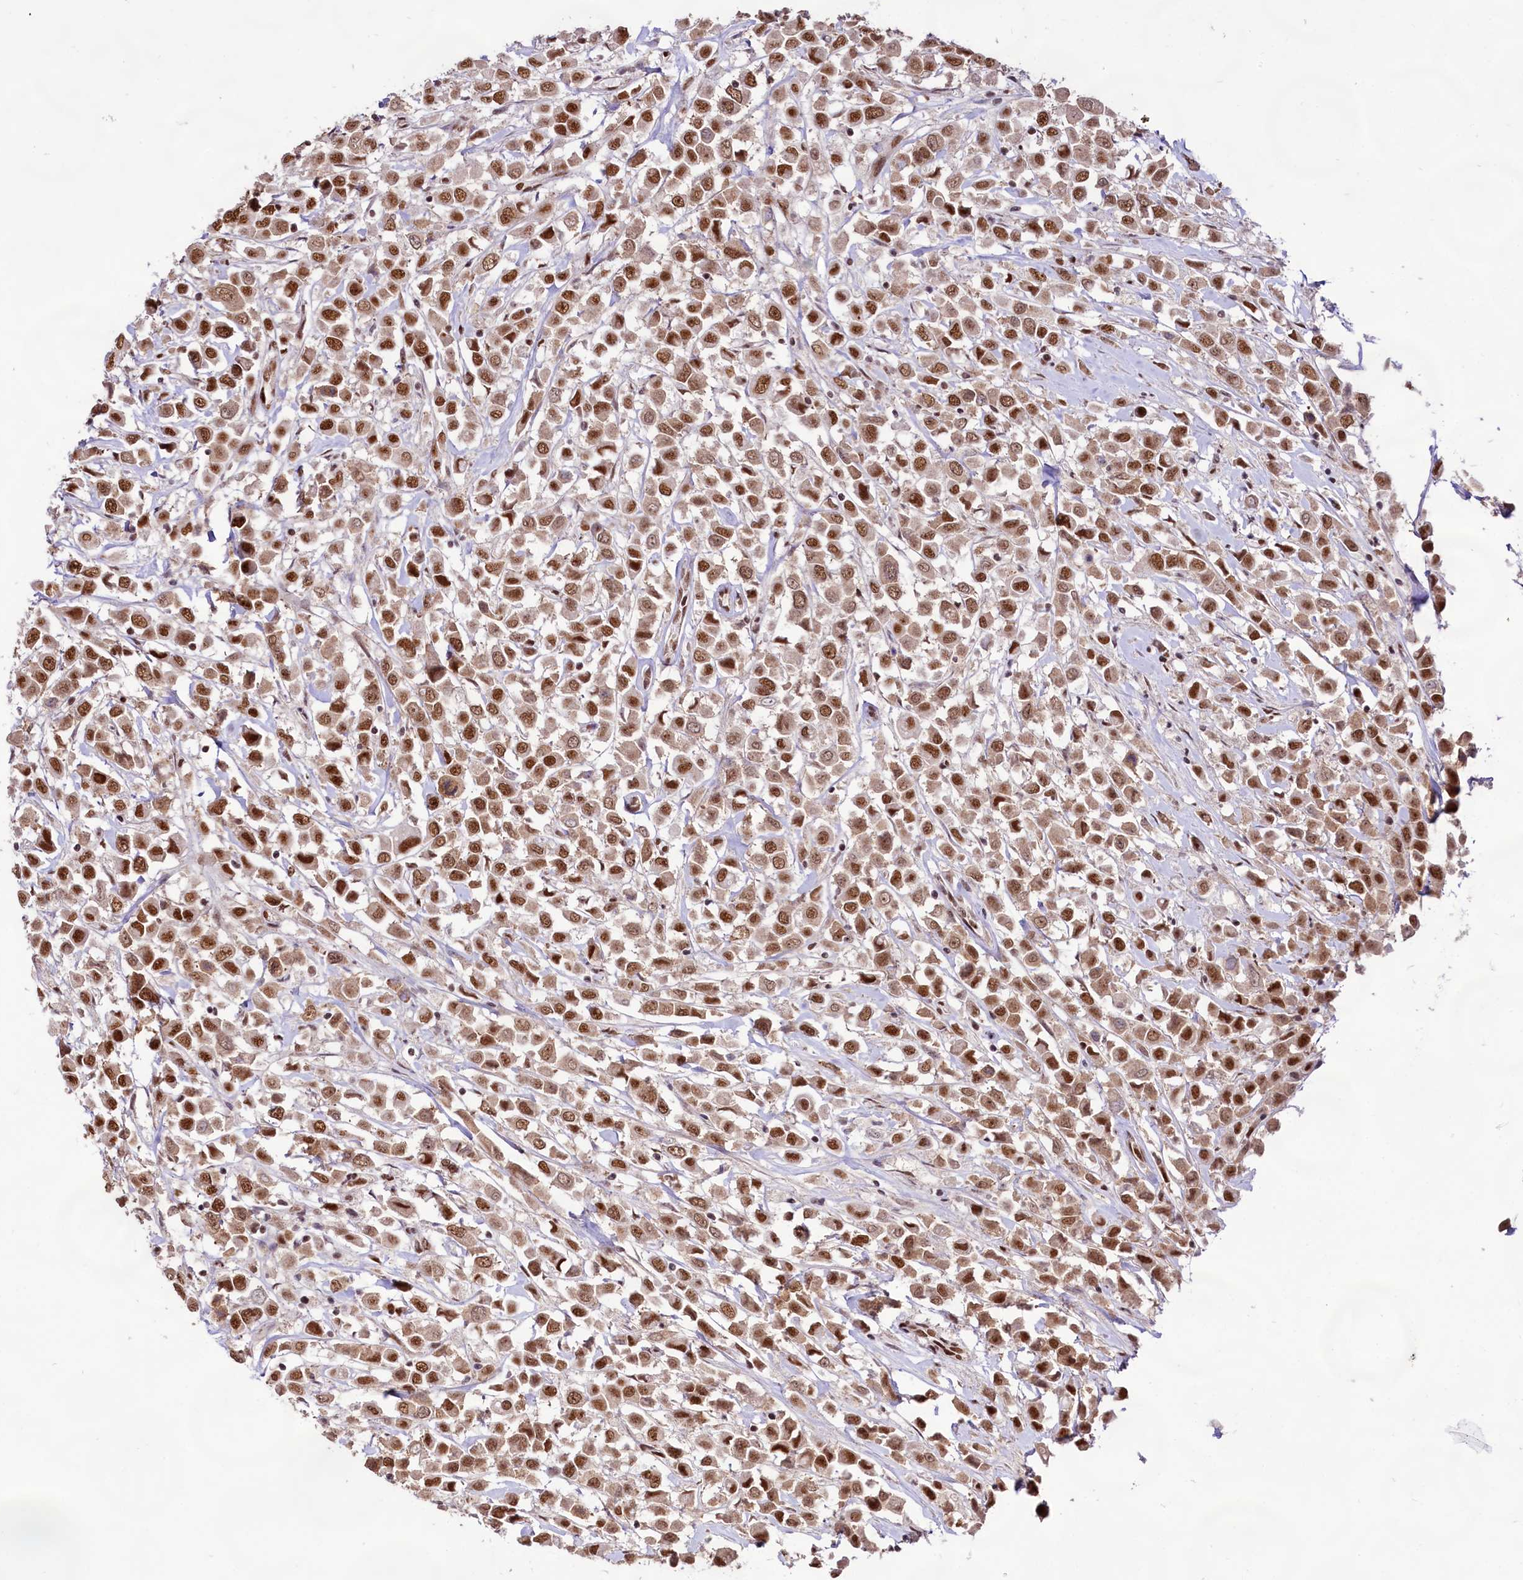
{"staining": {"intensity": "strong", "quantity": ">75%", "location": "nuclear"}, "tissue": "breast cancer", "cell_type": "Tumor cells", "image_type": "cancer", "snomed": [{"axis": "morphology", "description": "Duct carcinoma"}, {"axis": "topography", "description": "Breast"}], "caption": "An image showing strong nuclear expression in about >75% of tumor cells in breast cancer (infiltrating ductal carcinoma), as visualized by brown immunohistochemical staining.", "gene": "HIRA", "patient": {"sex": "female", "age": 61}}